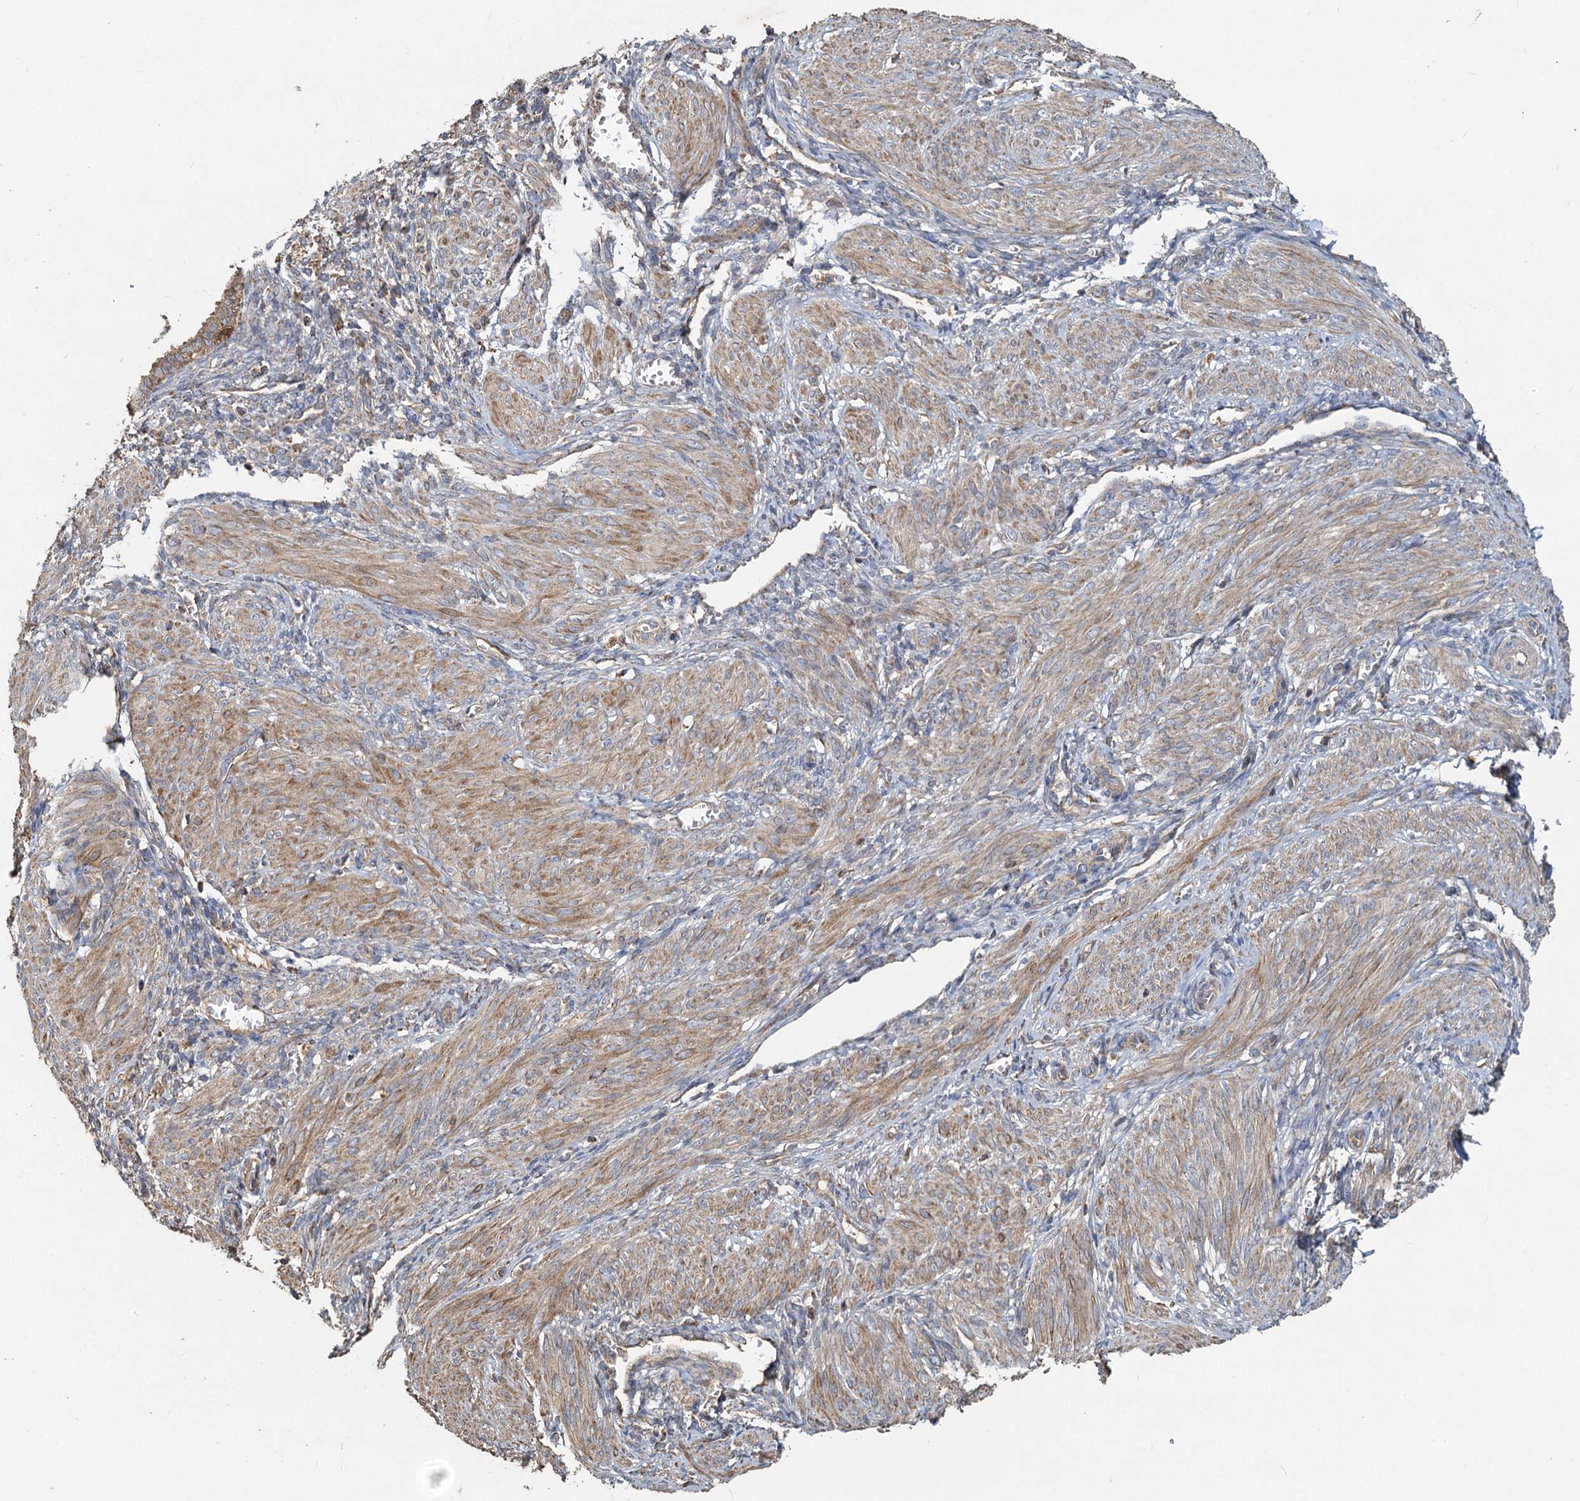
{"staining": {"intensity": "moderate", "quantity": ">75%", "location": "cytoplasmic/membranous"}, "tissue": "smooth muscle", "cell_type": "Smooth muscle cells", "image_type": "normal", "snomed": [{"axis": "morphology", "description": "Normal tissue, NOS"}, {"axis": "topography", "description": "Smooth muscle"}], "caption": "Protein expression analysis of unremarkable human smooth muscle reveals moderate cytoplasmic/membranous positivity in approximately >75% of smooth muscle cells.", "gene": "SDS", "patient": {"sex": "female", "age": 39}}